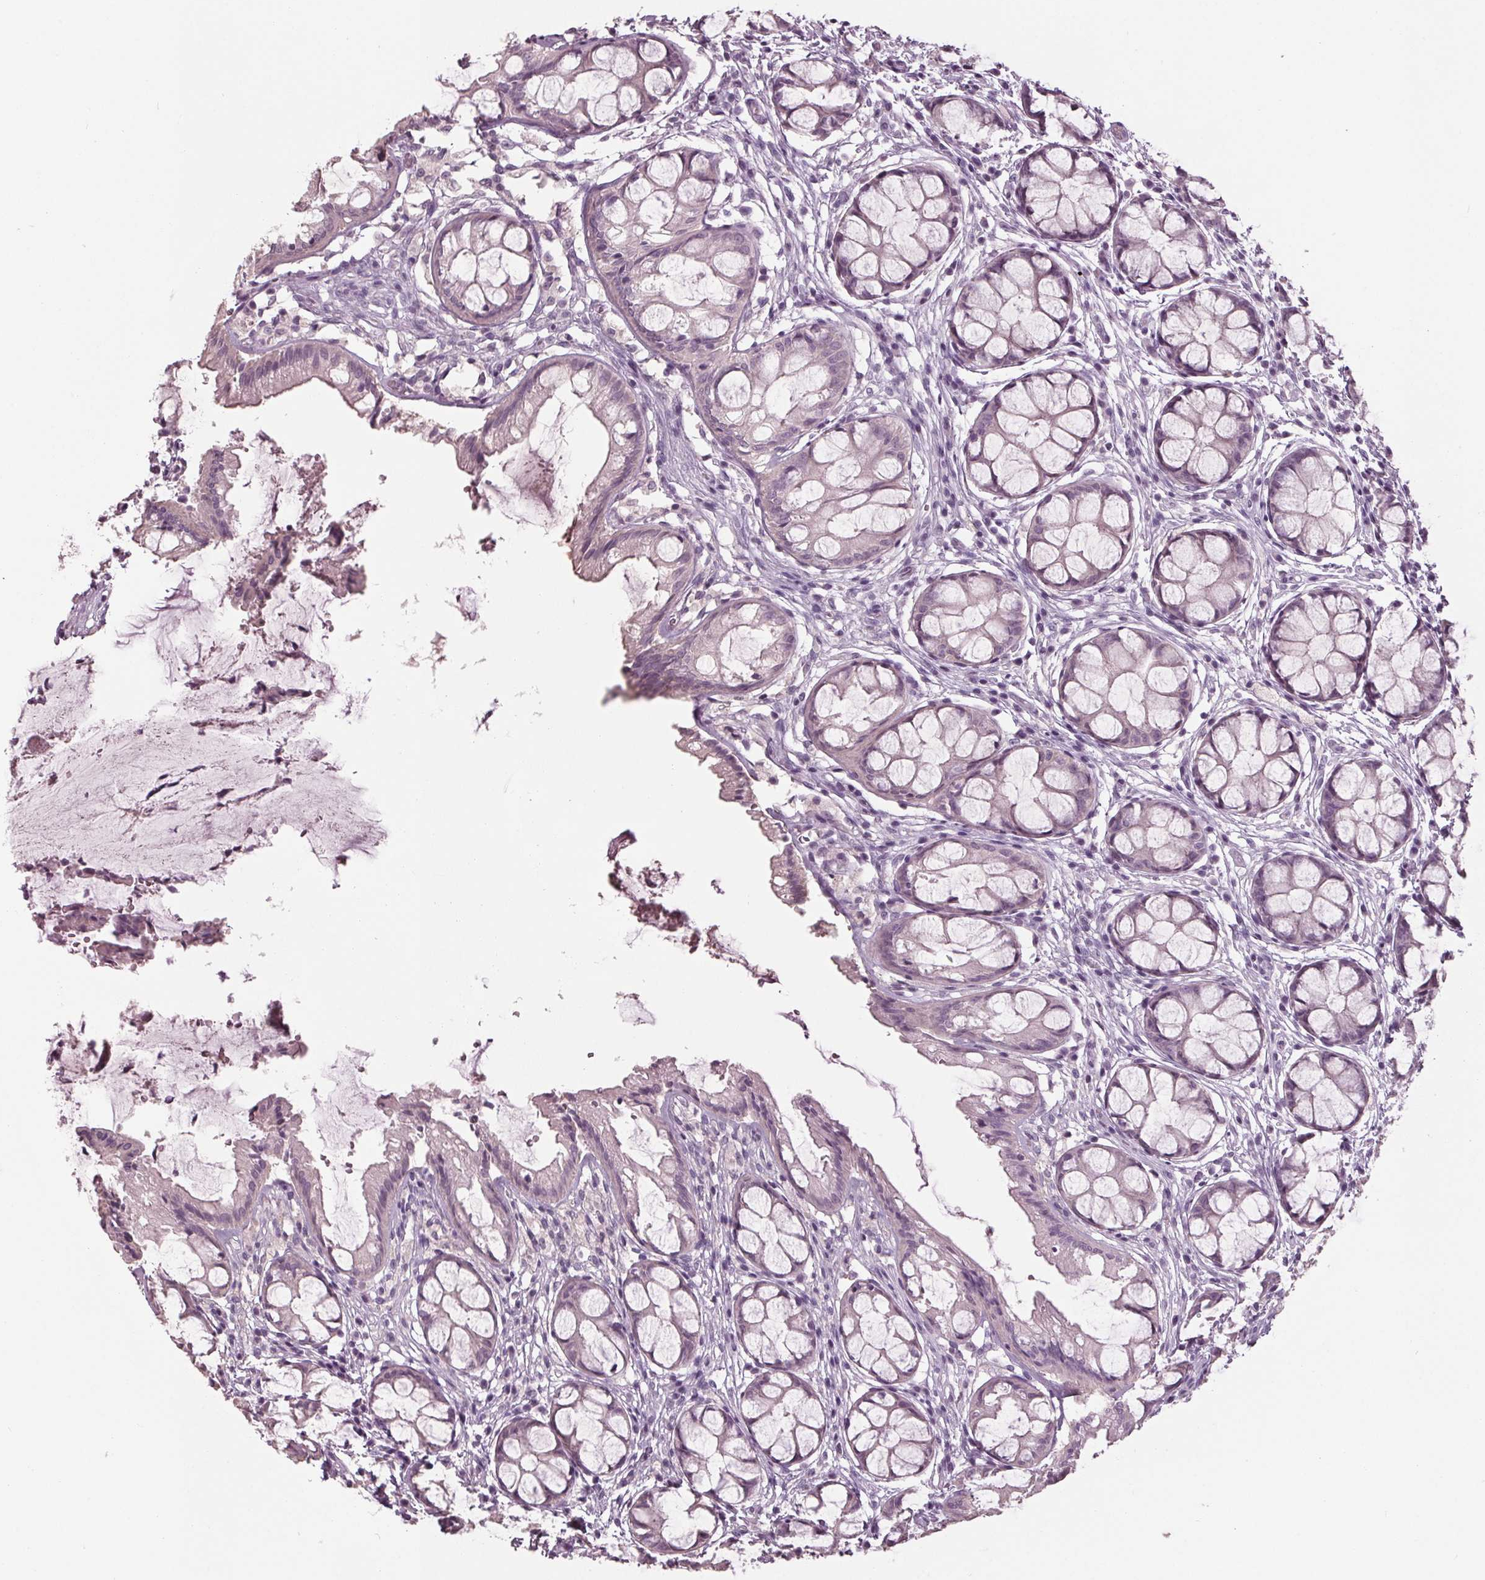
{"staining": {"intensity": "negative", "quantity": "none", "location": "none"}, "tissue": "rectum", "cell_type": "Glandular cells", "image_type": "normal", "snomed": [{"axis": "morphology", "description": "Normal tissue, NOS"}, {"axis": "topography", "description": "Rectum"}], "caption": "Image shows no protein expression in glandular cells of normal rectum.", "gene": "TNNC2", "patient": {"sex": "female", "age": 62}}